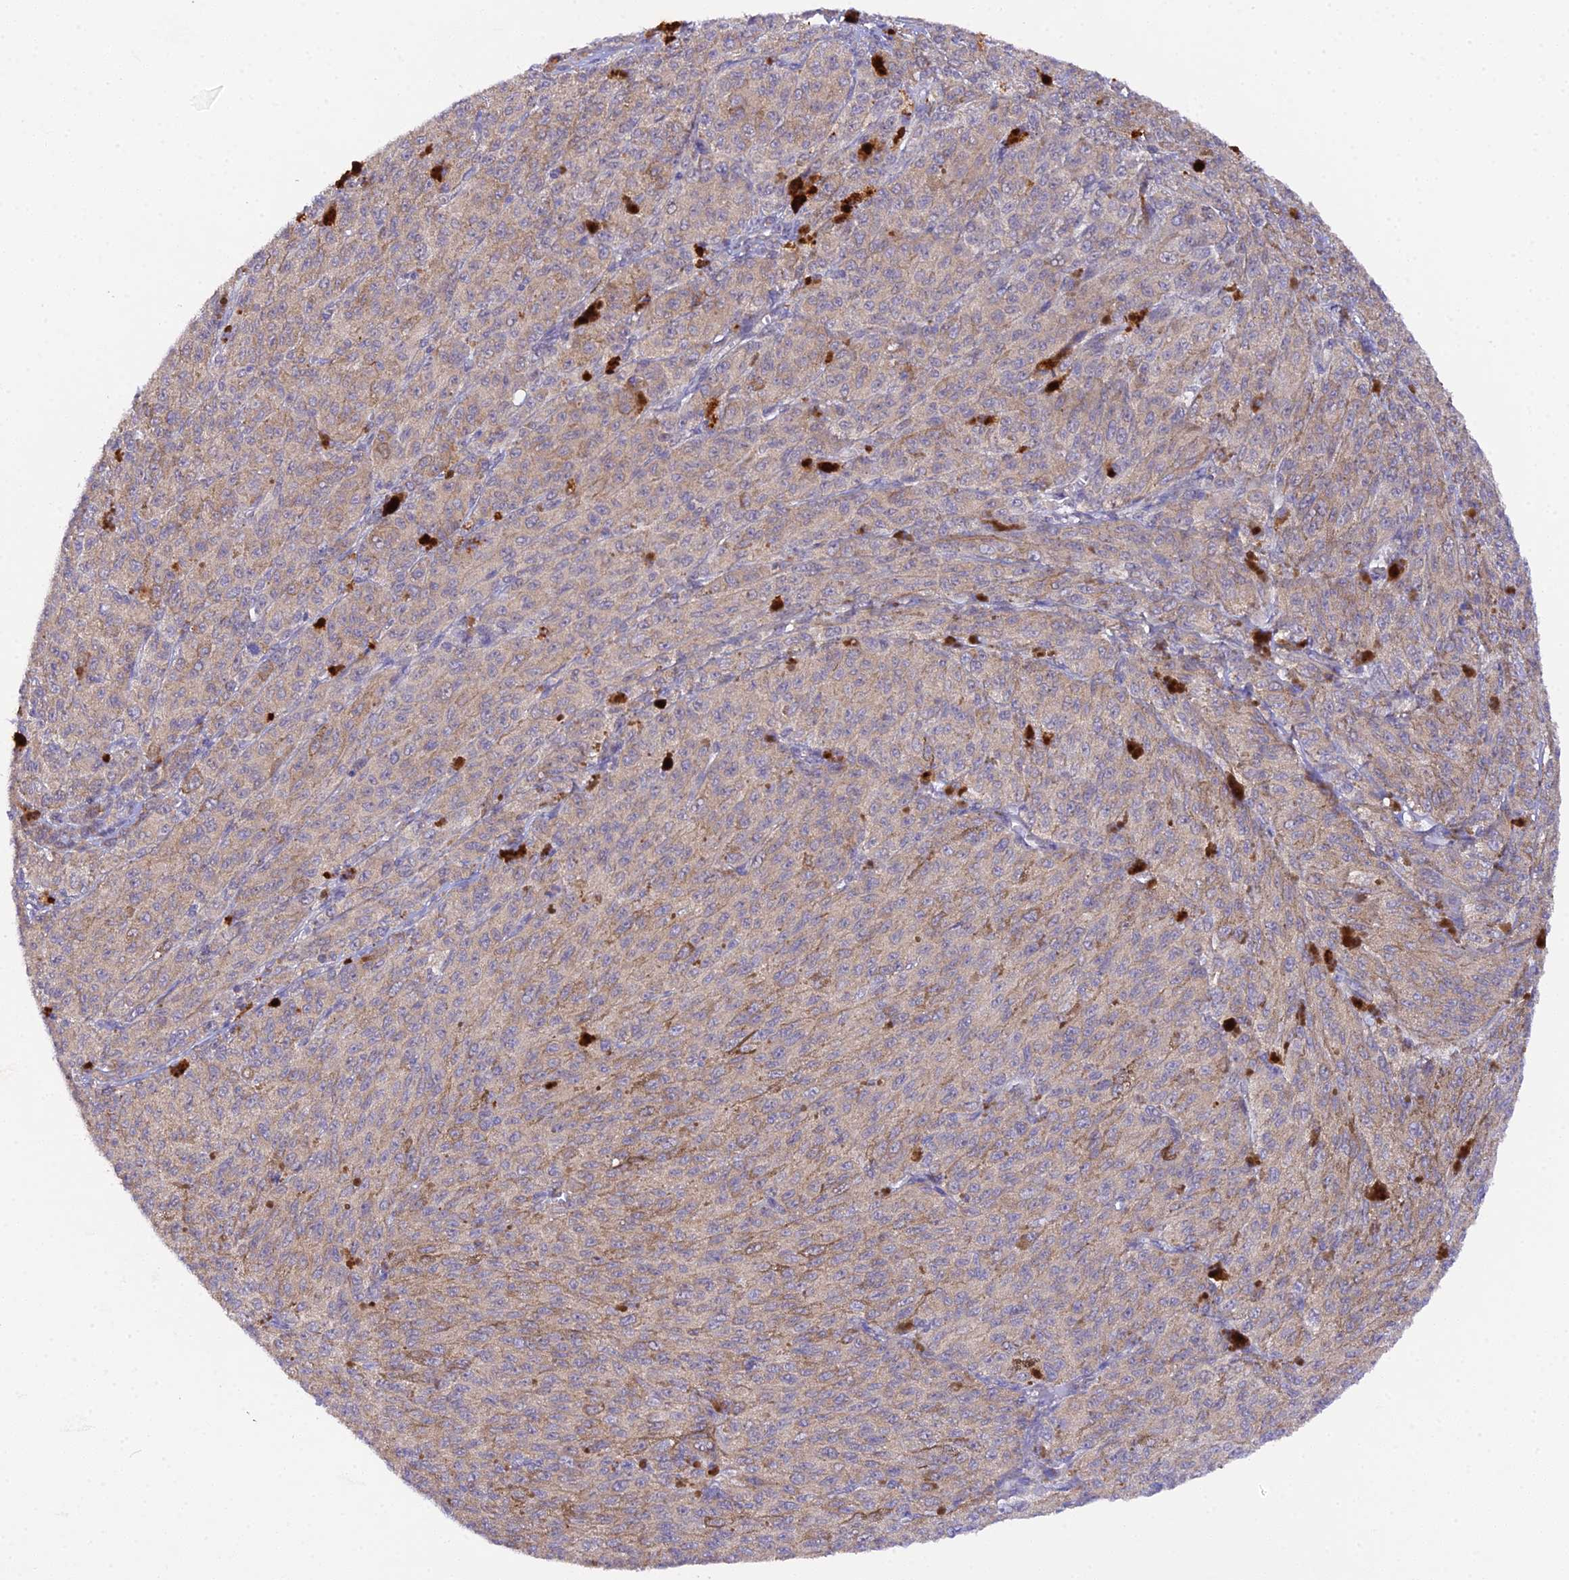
{"staining": {"intensity": "weak", "quantity": "<25%", "location": "cytoplasmic/membranous"}, "tissue": "melanoma", "cell_type": "Tumor cells", "image_type": "cancer", "snomed": [{"axis": "morphology", "description": "Malignant melanoma, NOS"}, {"axis": "topography", "description": "Skin"}], "caption": "This micrograph is of malignant melanoma stained with immunohistochemistry (IHC) to label a protein in brown with the nuclei are counter-stained blue. There is no expression in tumor cells.", "gene": "TRIM26", "patient": {"sex": "female", "age": 52}}